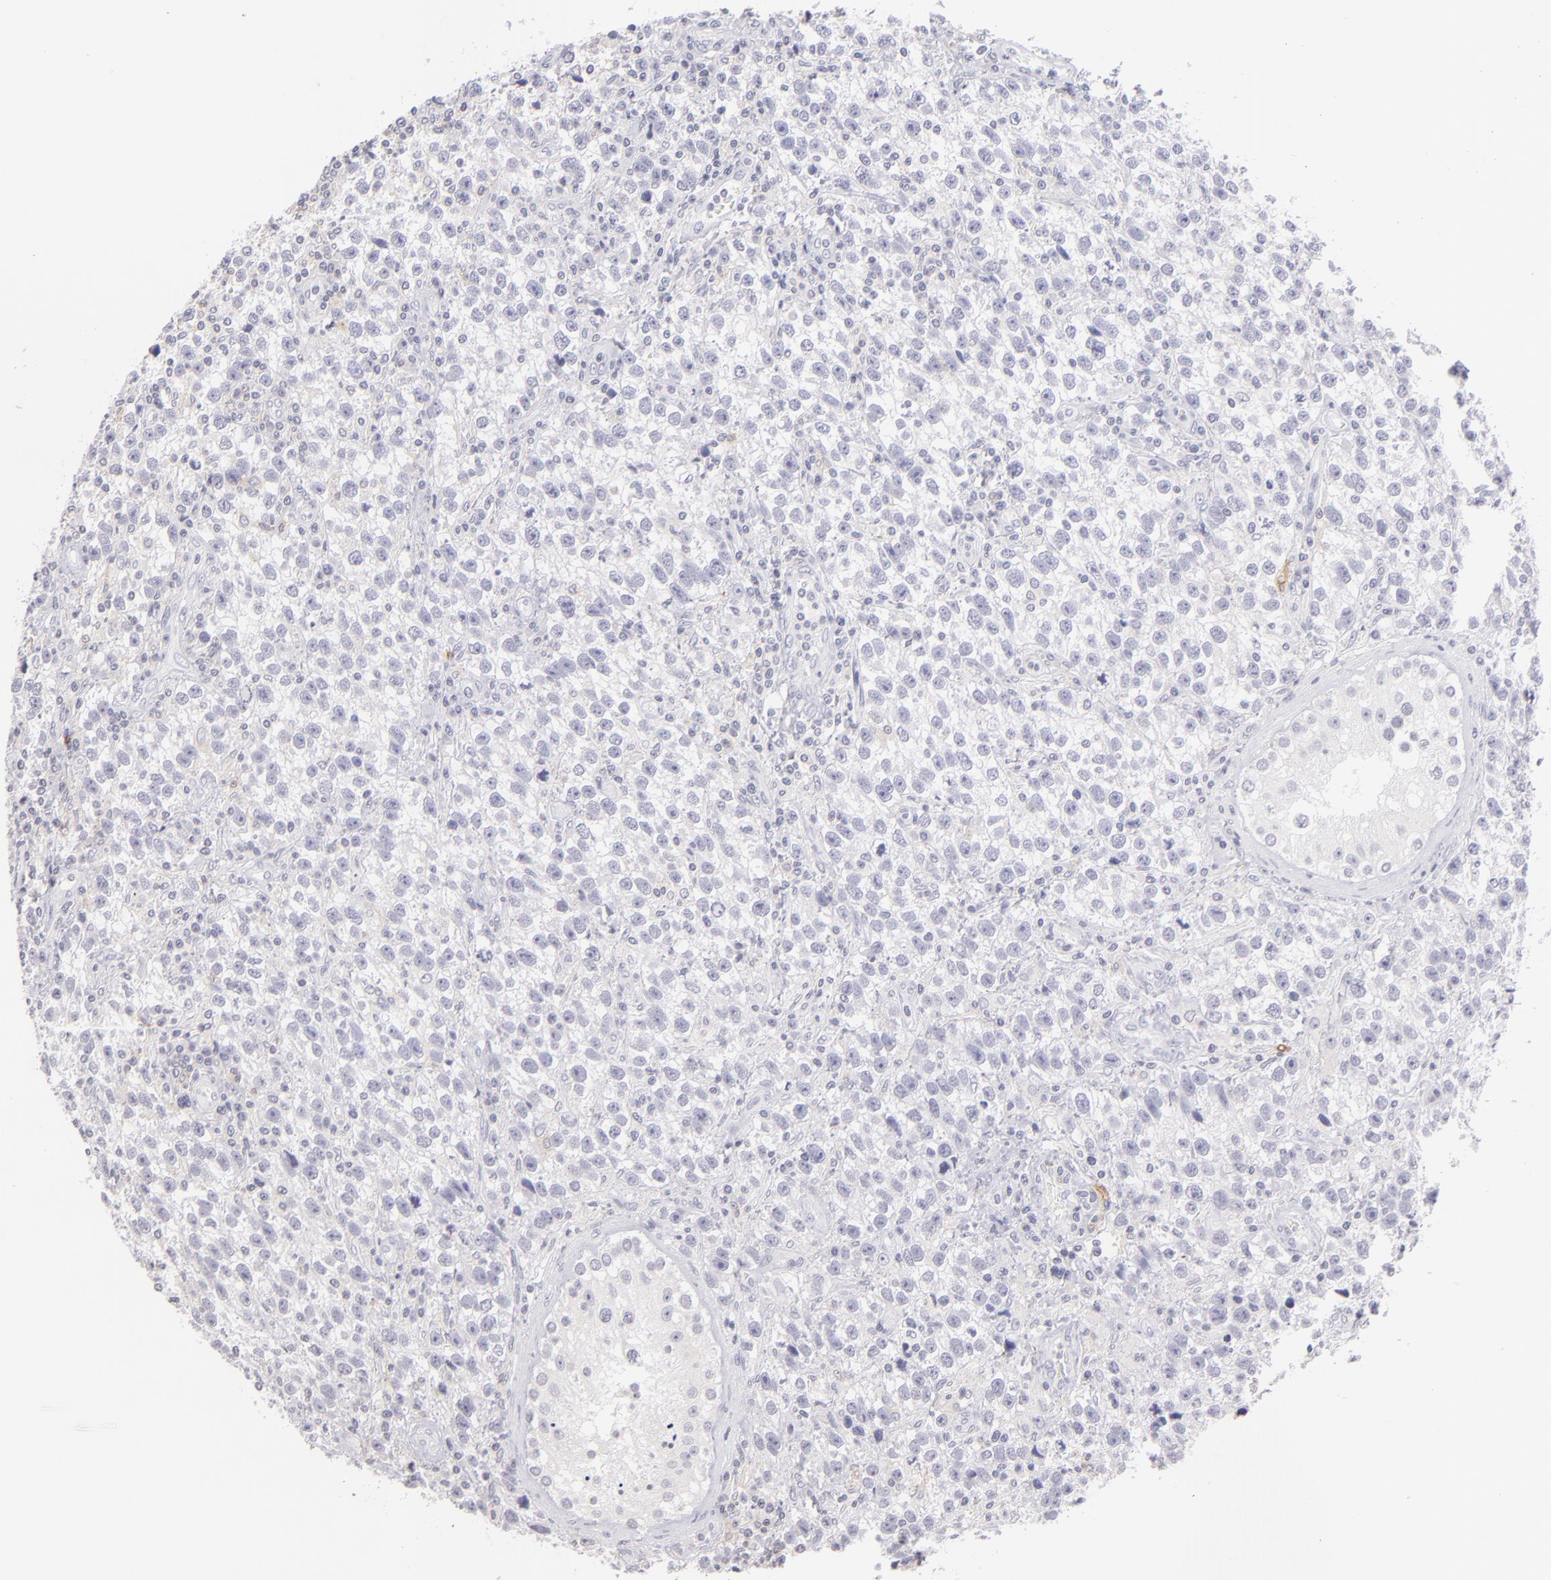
{"staining": {"intensity": "negative", "quantity": "none", "location": "none"}, "tissue": "testis cancer", "cell_type": "Tumor cells", "image_type": "cancer", "snomed": [{"axis": "morphology", "description": "Seminoma, NOS"}, {"axis": "topography", "description": "Testis"}], "caption": "A high-resolution image shows immunohistochemistry staining of testis cancer (seminoma), which displays no significant staining in tumor cells.", "gene": "IL2RA", "patient": {"sex": "male", "age": 38}}